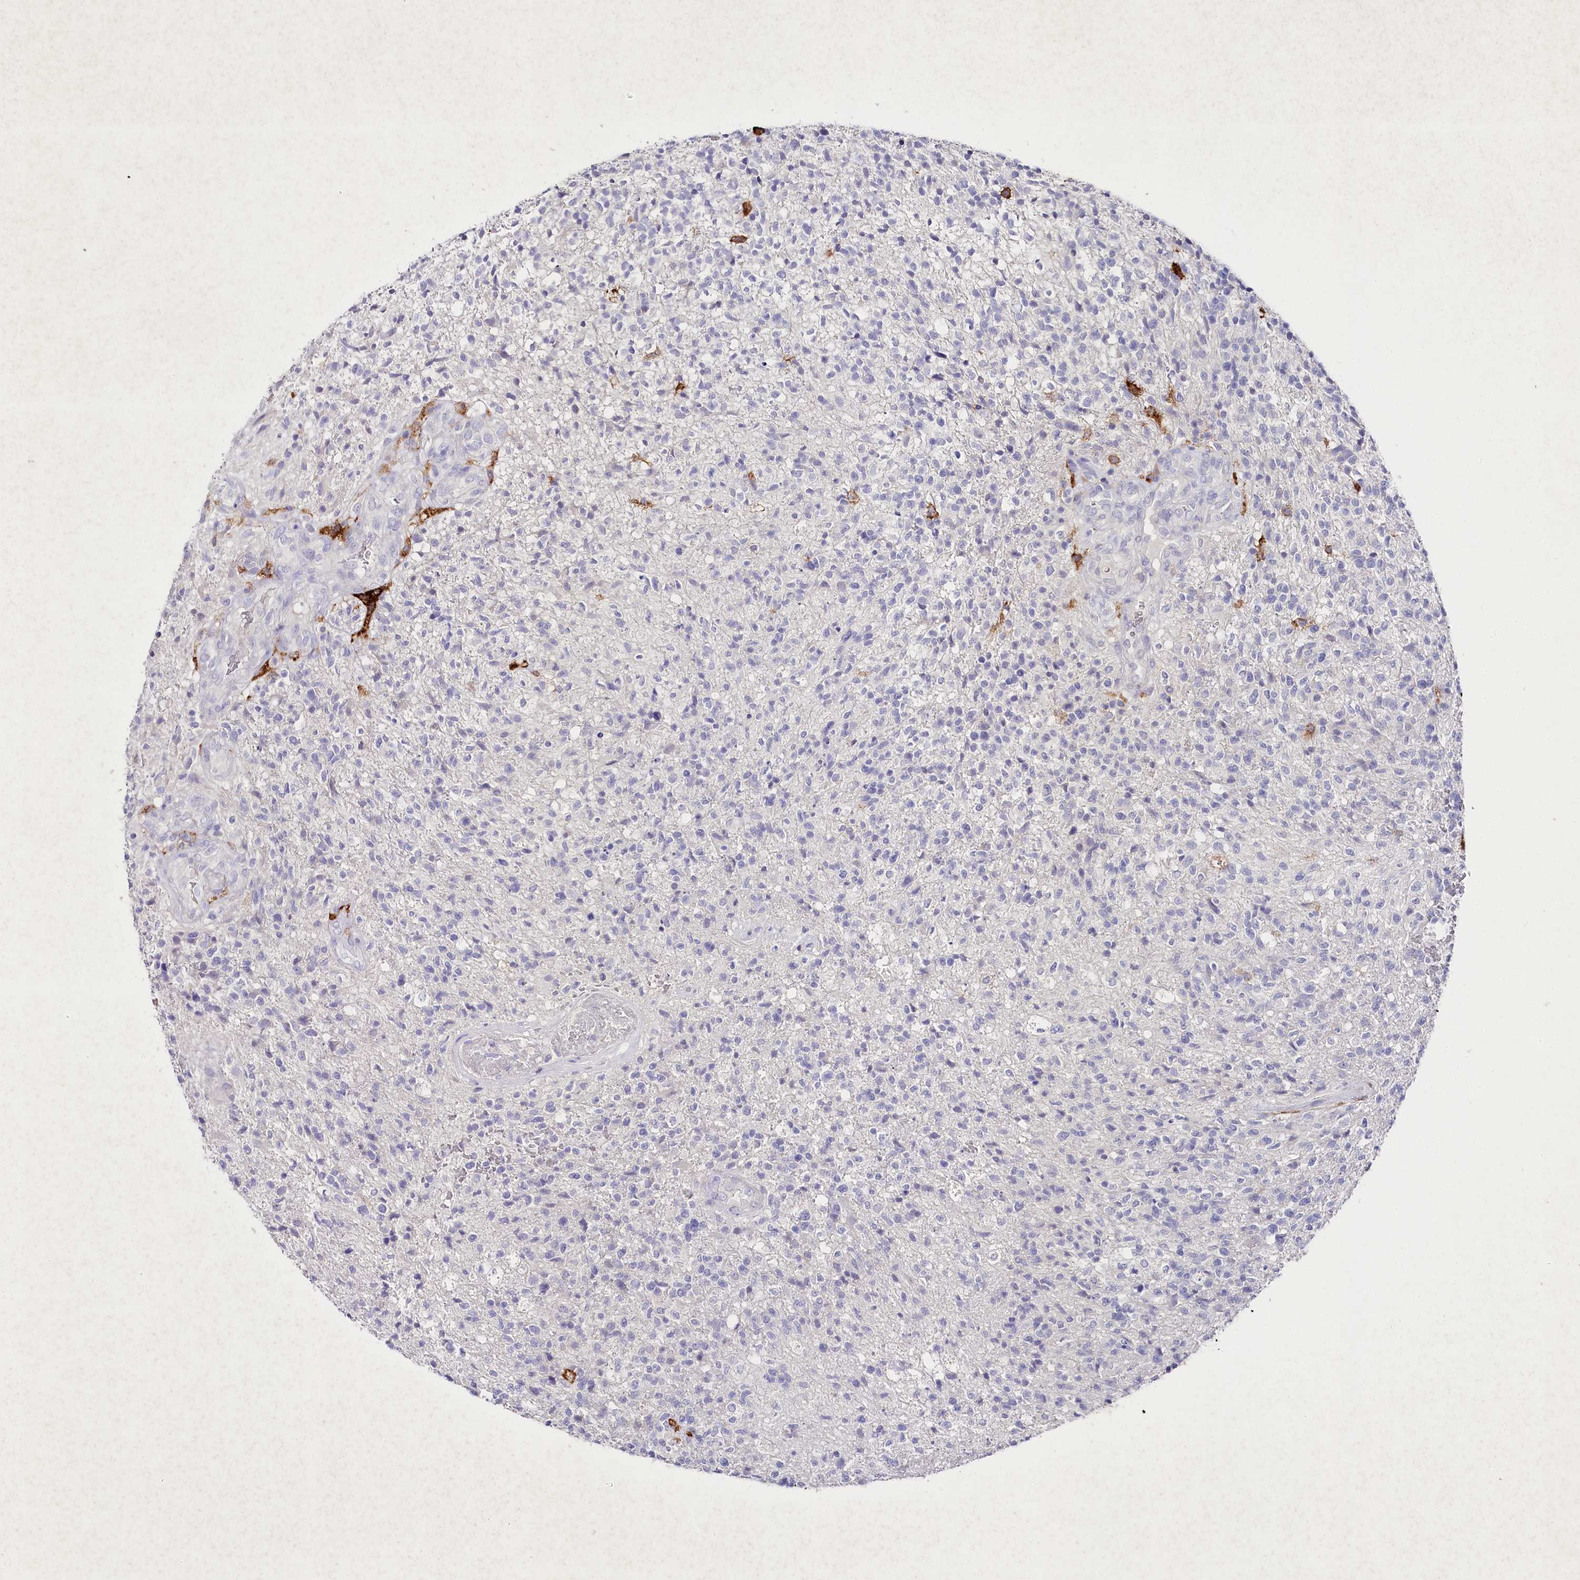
{"staining": {"intensity": "negative", "quantity": "none", "location": "none"}, "tissue": "glioma", "cell_type": "Tumor cells", "image_type": "cancer", "snomed": [{"axis": "morphology", "description": "Glioma, malignant, High grade"}, {"axis": "topography", "description": "Brain"}], "caption": "Tumor cells show no significant protein expression in glioma.", "gene": "CLEC4M", "patient": {"sex": "male", "age": 56}}